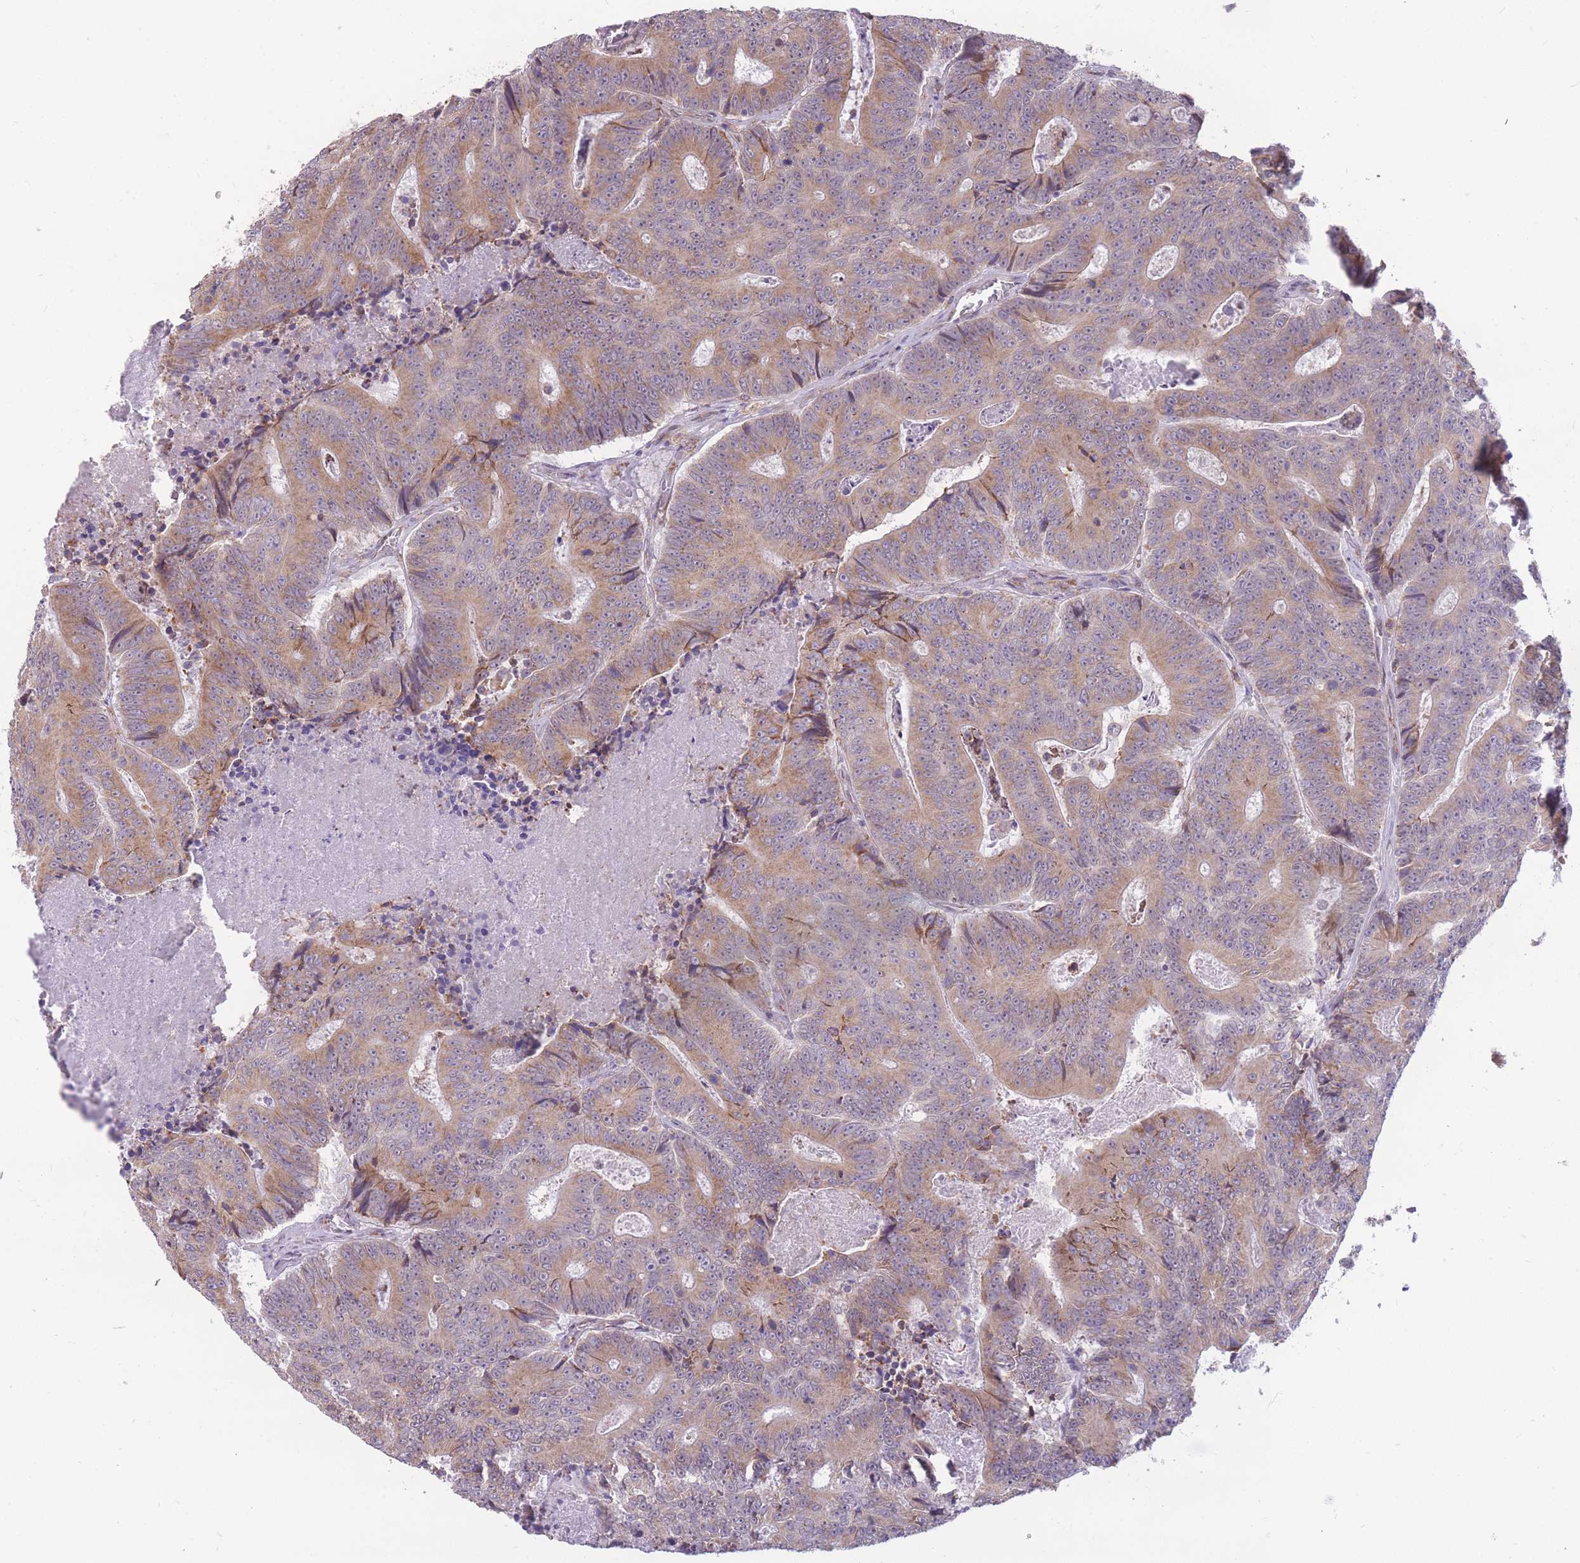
{"staining": {"intensity": "moderate", "quantity": ">75%", "location": "cytoplasmic/membranous"}, "tissue": "colorectal cancer", "cell_type": "Tumor cells", "image_type": "cancer", "snomed": [{"axis": "morphology", "description": "Adenocarcinoma, NOS"}, {"axis": "topography", "description": "Colon"}], "caption": "Immunohistochemical staining of adenocarcinoma (colorectal) exhibits medium levels of moderate cytoplasmic/membranous staining in about >75% of tumor cells.", "gene": "TRAPPC5", "patient": {"sex": "male", "age": 83}}